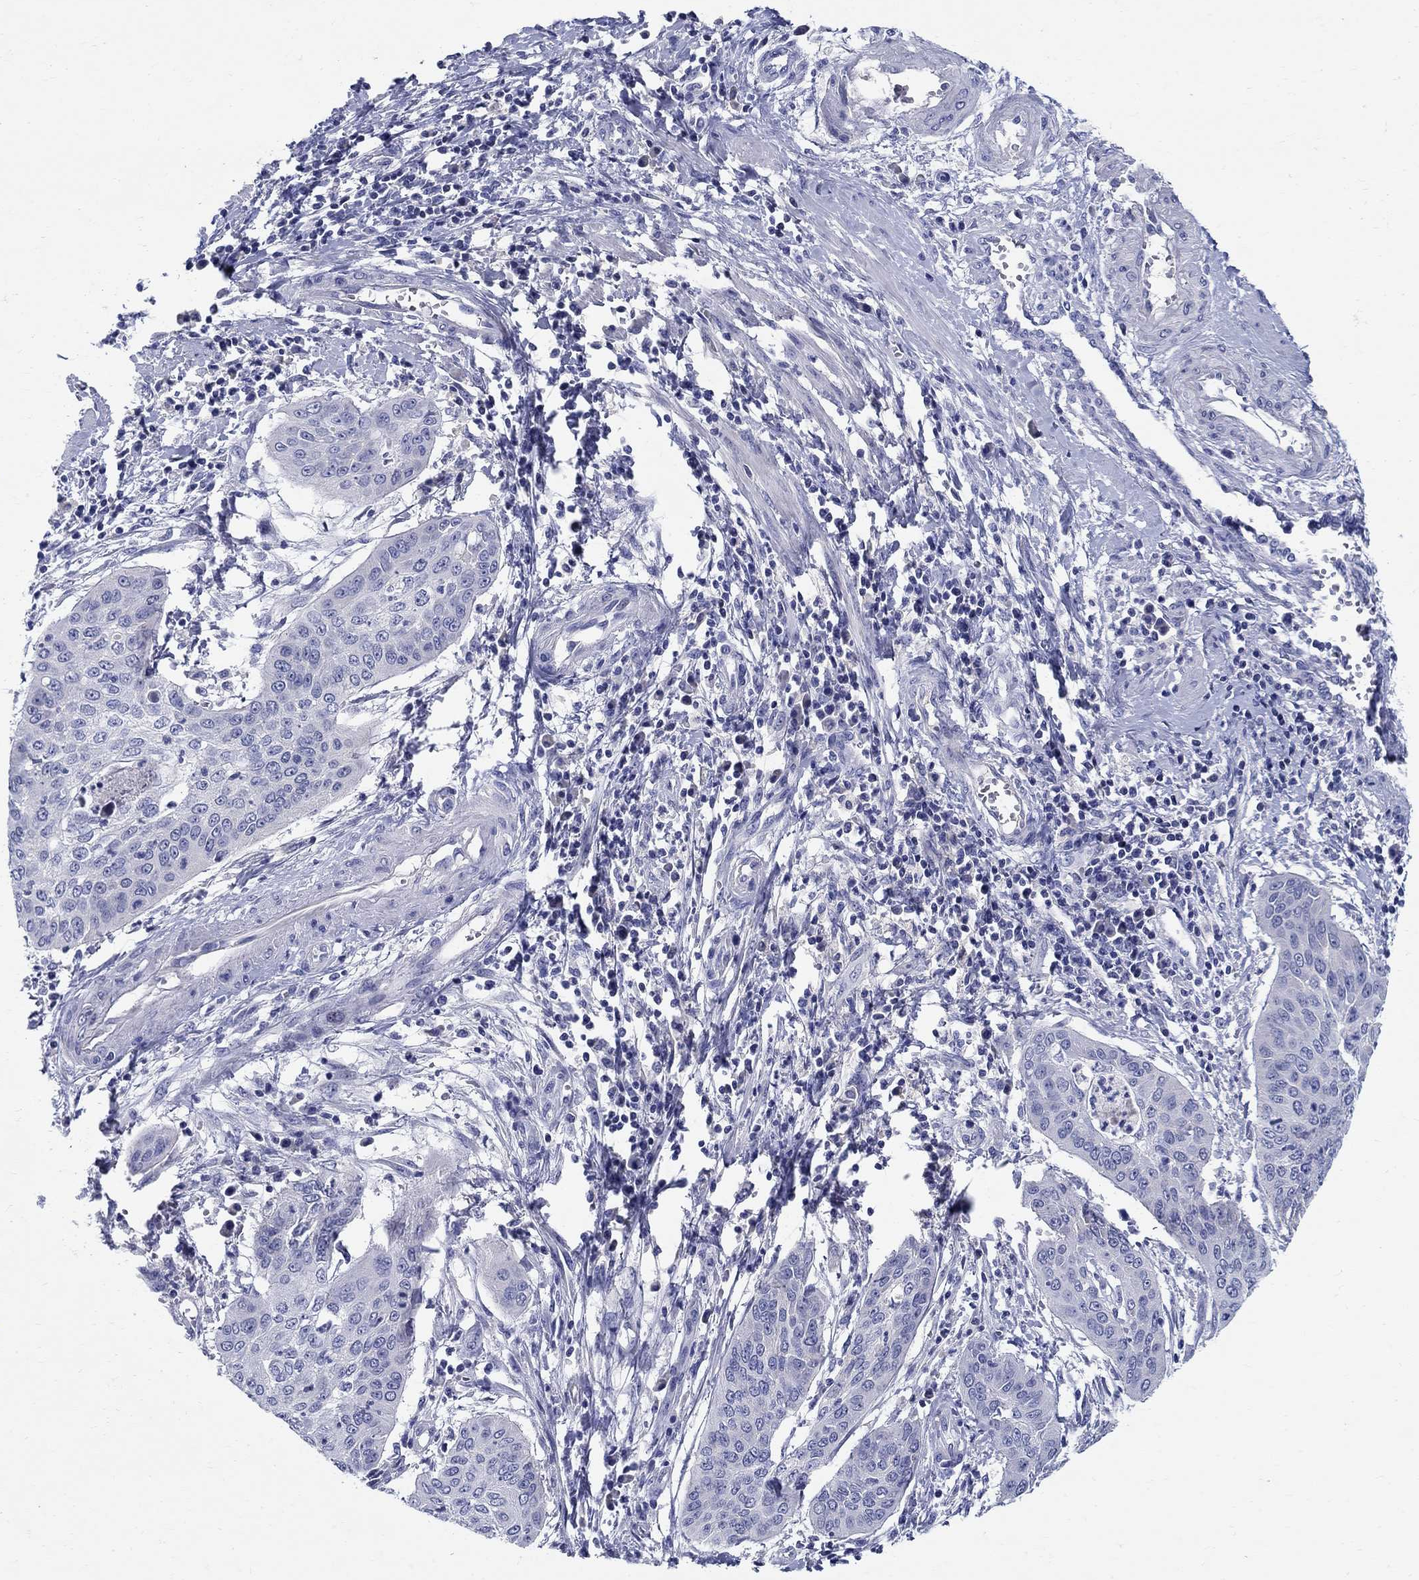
{"staining": {"intensity": "negative", "quantity": "none", "location": "none"}, "tissue": "cervical cancer", "cell_type": "Tumor cells", "image_type": "cancer", "snomed": [{"axis": "morphology", "description": "Squamous cell carcinoma, NOS"}, {"axis": "topography", "description": "Cervix"}], "caption": "This is an immunohistochemistry micrograph of cervical squamous cell carcinoma. There is no expression in tumor cells.", "gene": "CRYGD", "patient": {"sex": "female", "age": 39}}